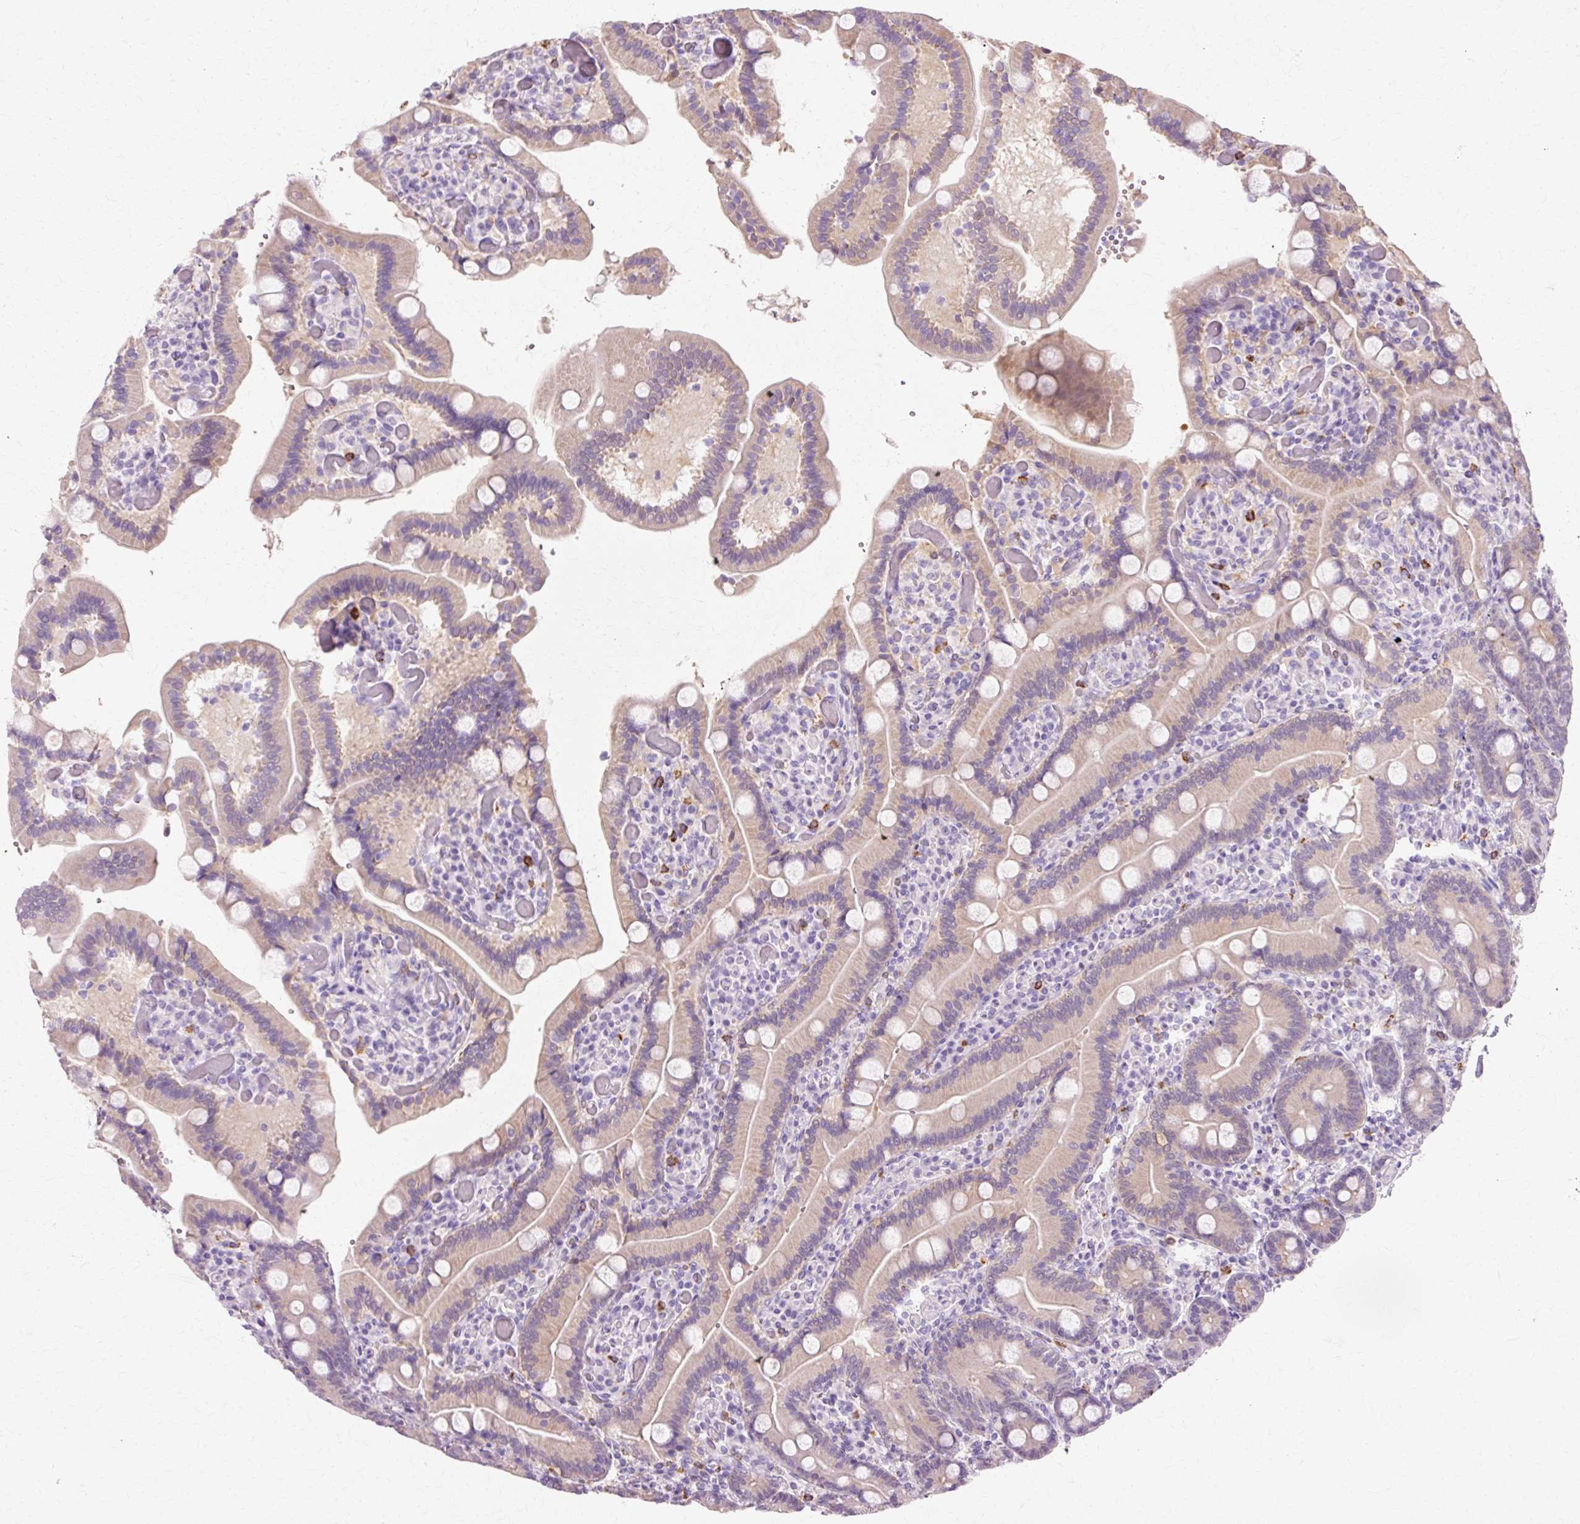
{"staining": {"intensity": "weak", "quantity": "25%-75%", "location": "cytoplasmic/membranous"}, "tissue": "duodenum", "cell_type": "Glandular cells", "image_type": "normal", "snomed": [{"axis": "morphology", "description": "Normal tissue, NOS"}, {"axis": "topography", "description": "Duodenum"}], "caption": "DAB (3,3'-diaminobenzidine) immunohistochemical staining of normal duodenum reveals weak cytoplasmic/membranous protein expression in approximately 25%-75% of glandular cells. (IHC, brightfield microscopy, high magnification).", "gene": "VN1R2", "patient": {"sex": "female", "age": 62}}